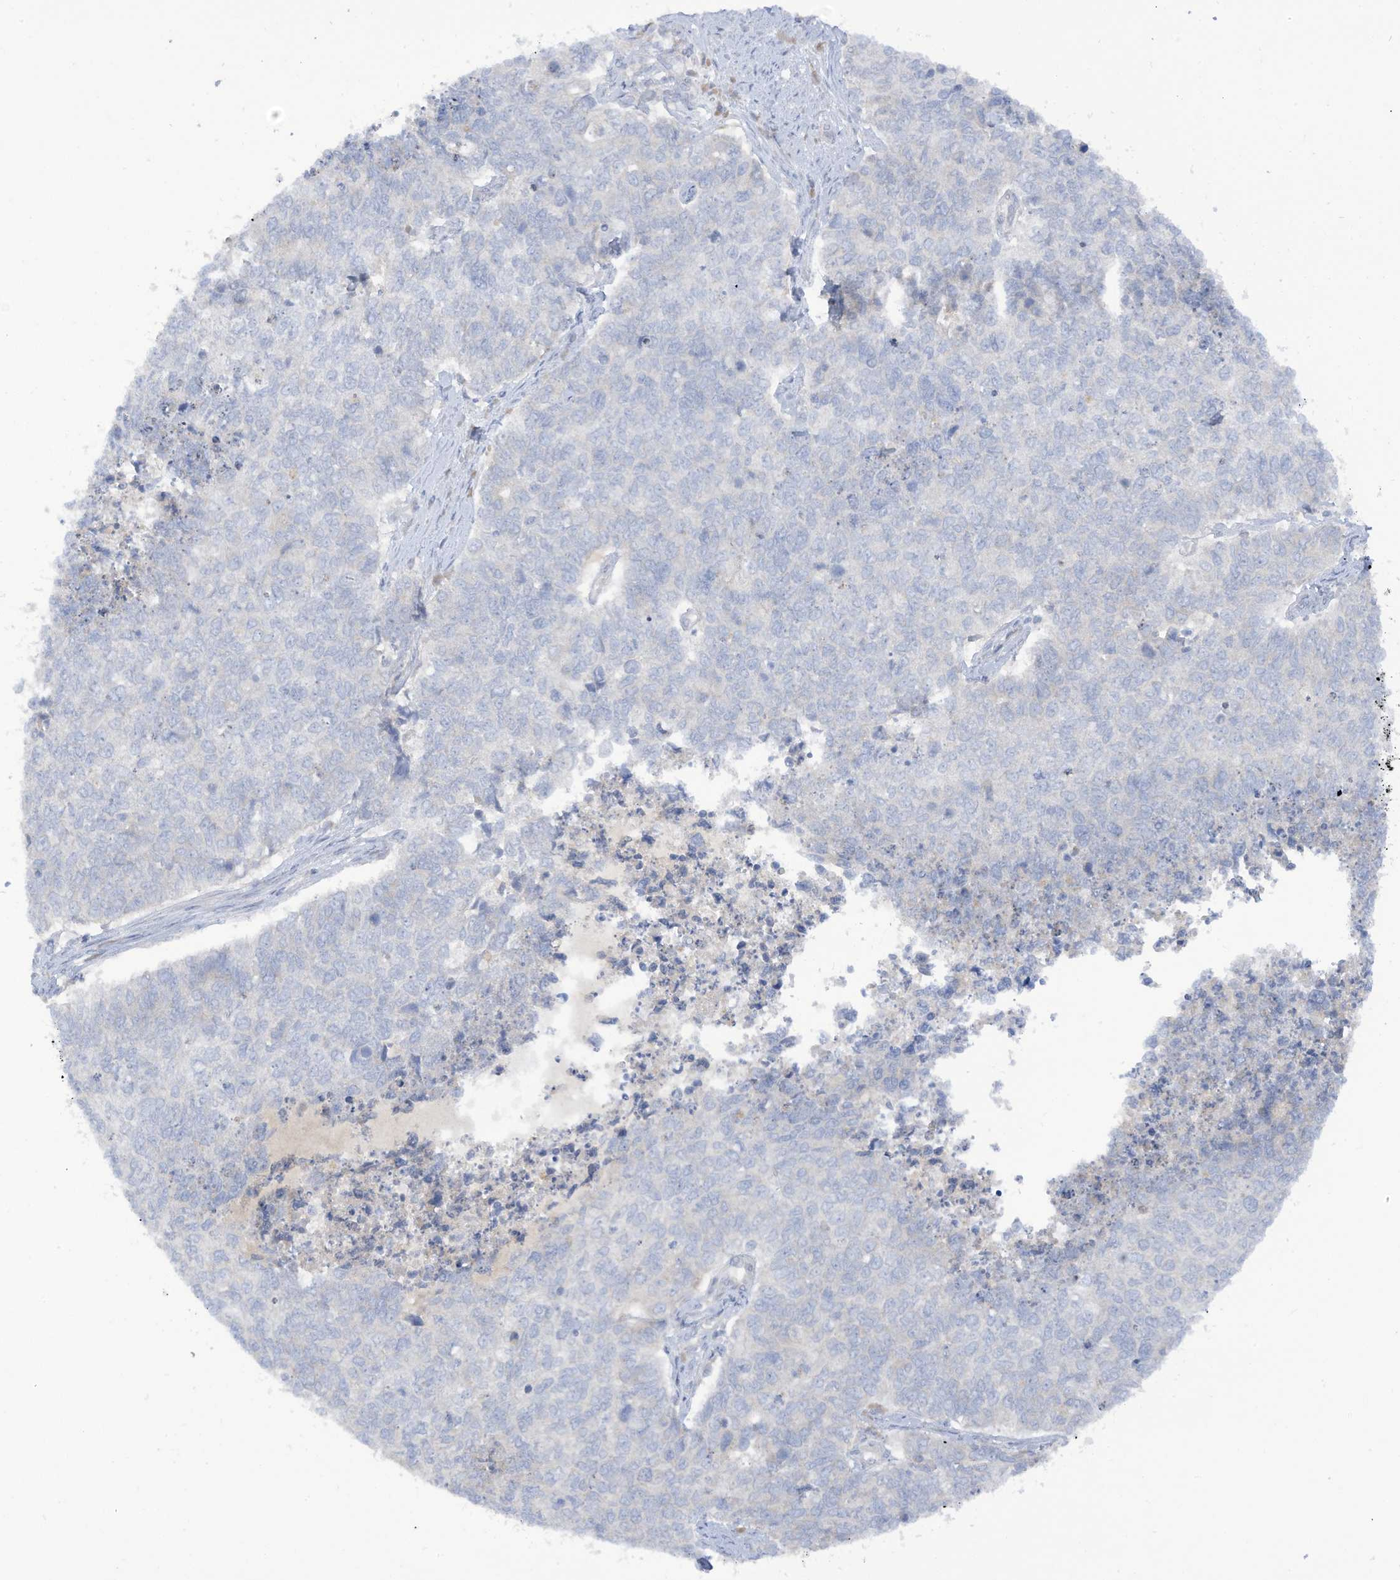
{"staining": {"intensity": "negative", "quantity": "none", "location": "none"}, "tissue": "cervical cancer", "cell_type": "Tumor cells", "image_type": "cancer", "snomed": [{"axis": "morphology", "description": "Squamous cell carcinoma, NOS"}, {"axis": "topography", "description": "Cervix"}], "caption": "There is no significant expression in tumor cells of cervical squamous cell carcinoma.", "gene": "LRRN2", "patient": {"sex": "female", "age": 63}}